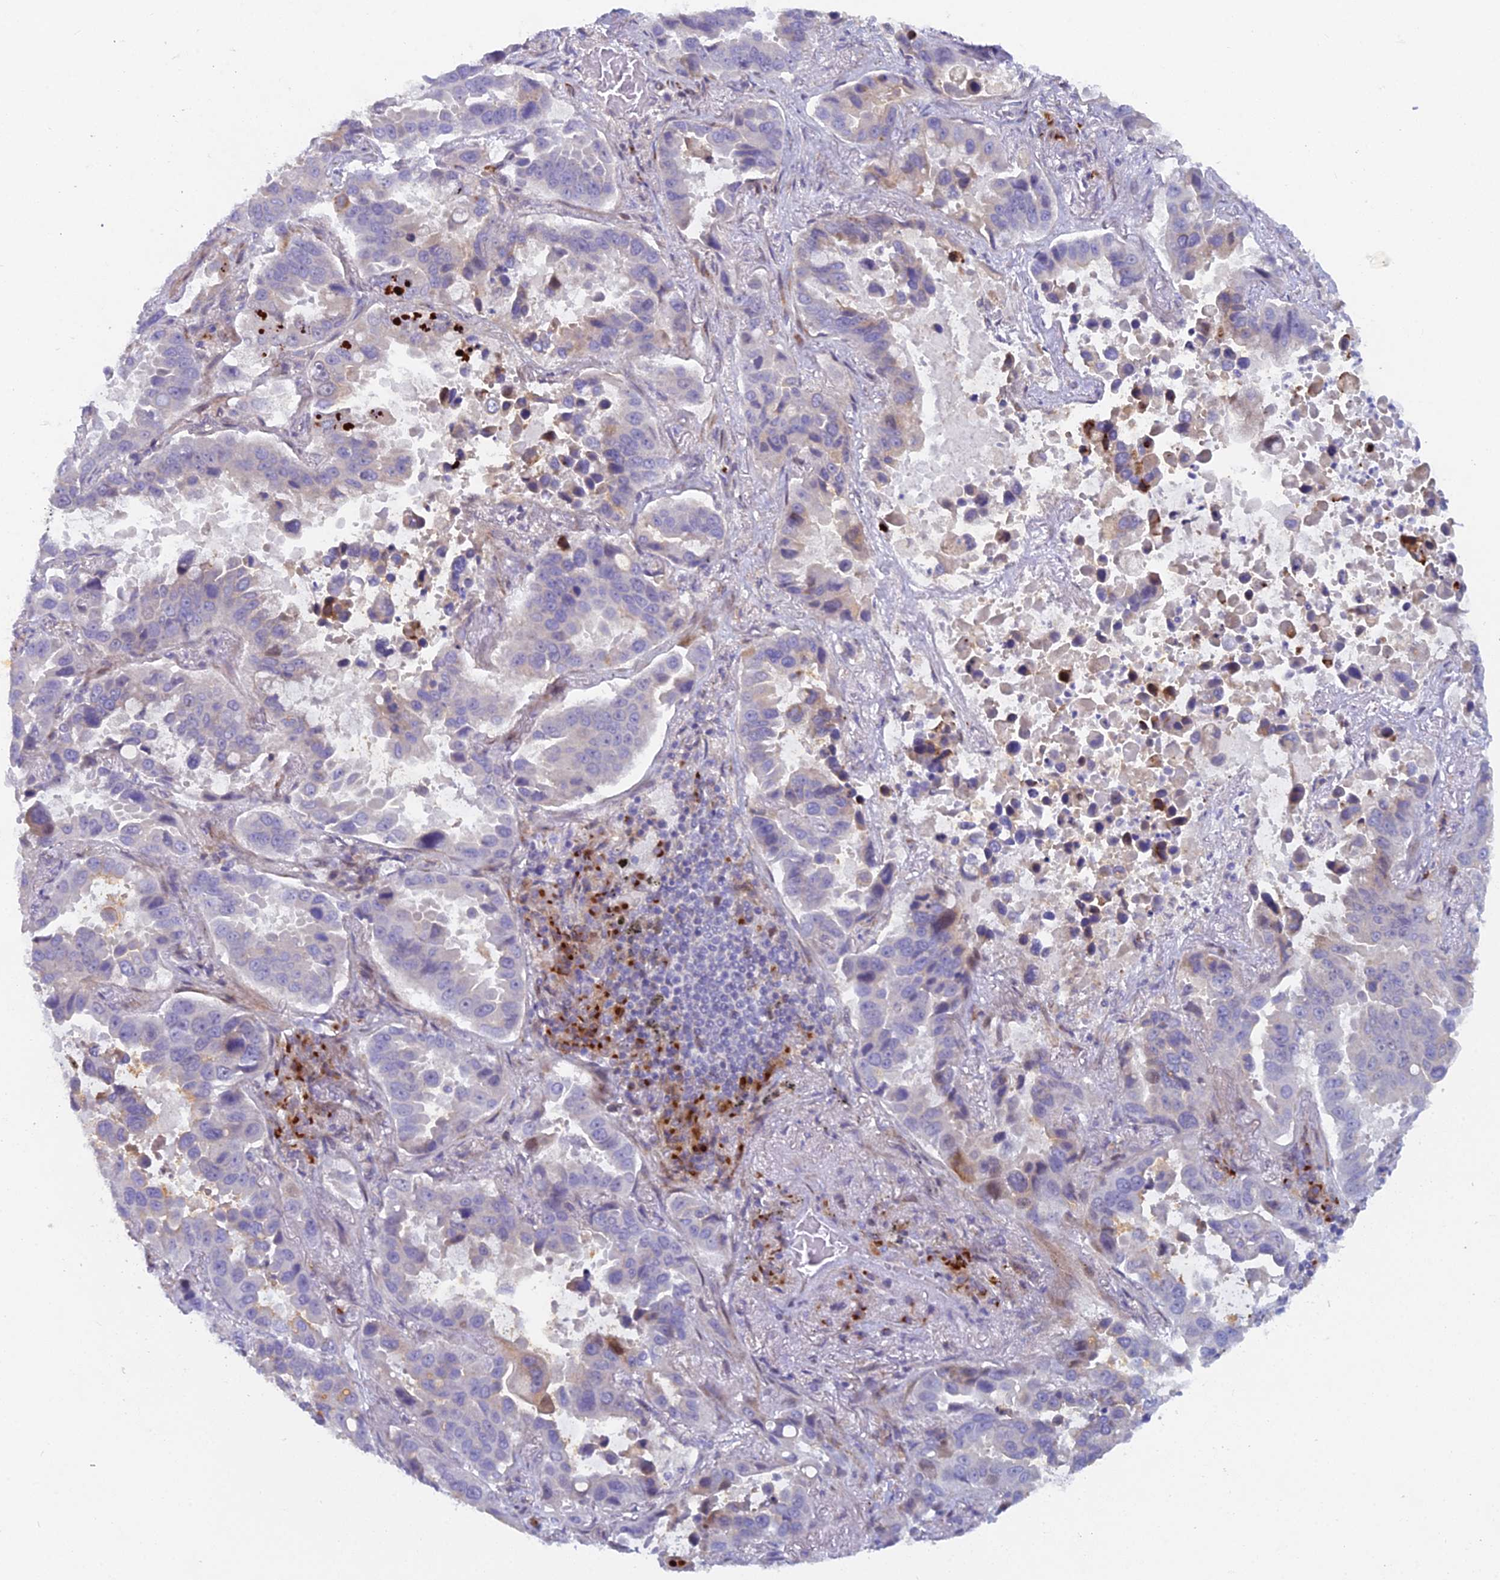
{"staining": {"intensity": "moderate", "quantity": "<25%", "location": "cytoplasmic/membranous"}, "tissue": "lung cancer", "cell_type": "Tumor cells", "image_type": "cancer", "snomed": [{"axis": "morphology", "description": "Adenocarcinoma, NOS"}, {"axis": "topography", "description": "Lung"}], "caption": "Immunohistochemistry (IHC) of human lung adenocarcinoma demonstrates low levels of moderate cytoplasmic/membranous expression in about <25% of tumor cells. (Brightfield microscopy of DAB IHC at high magnification).", "gene": "B9D2", "patient": {"sex": "male", "age": 64}}